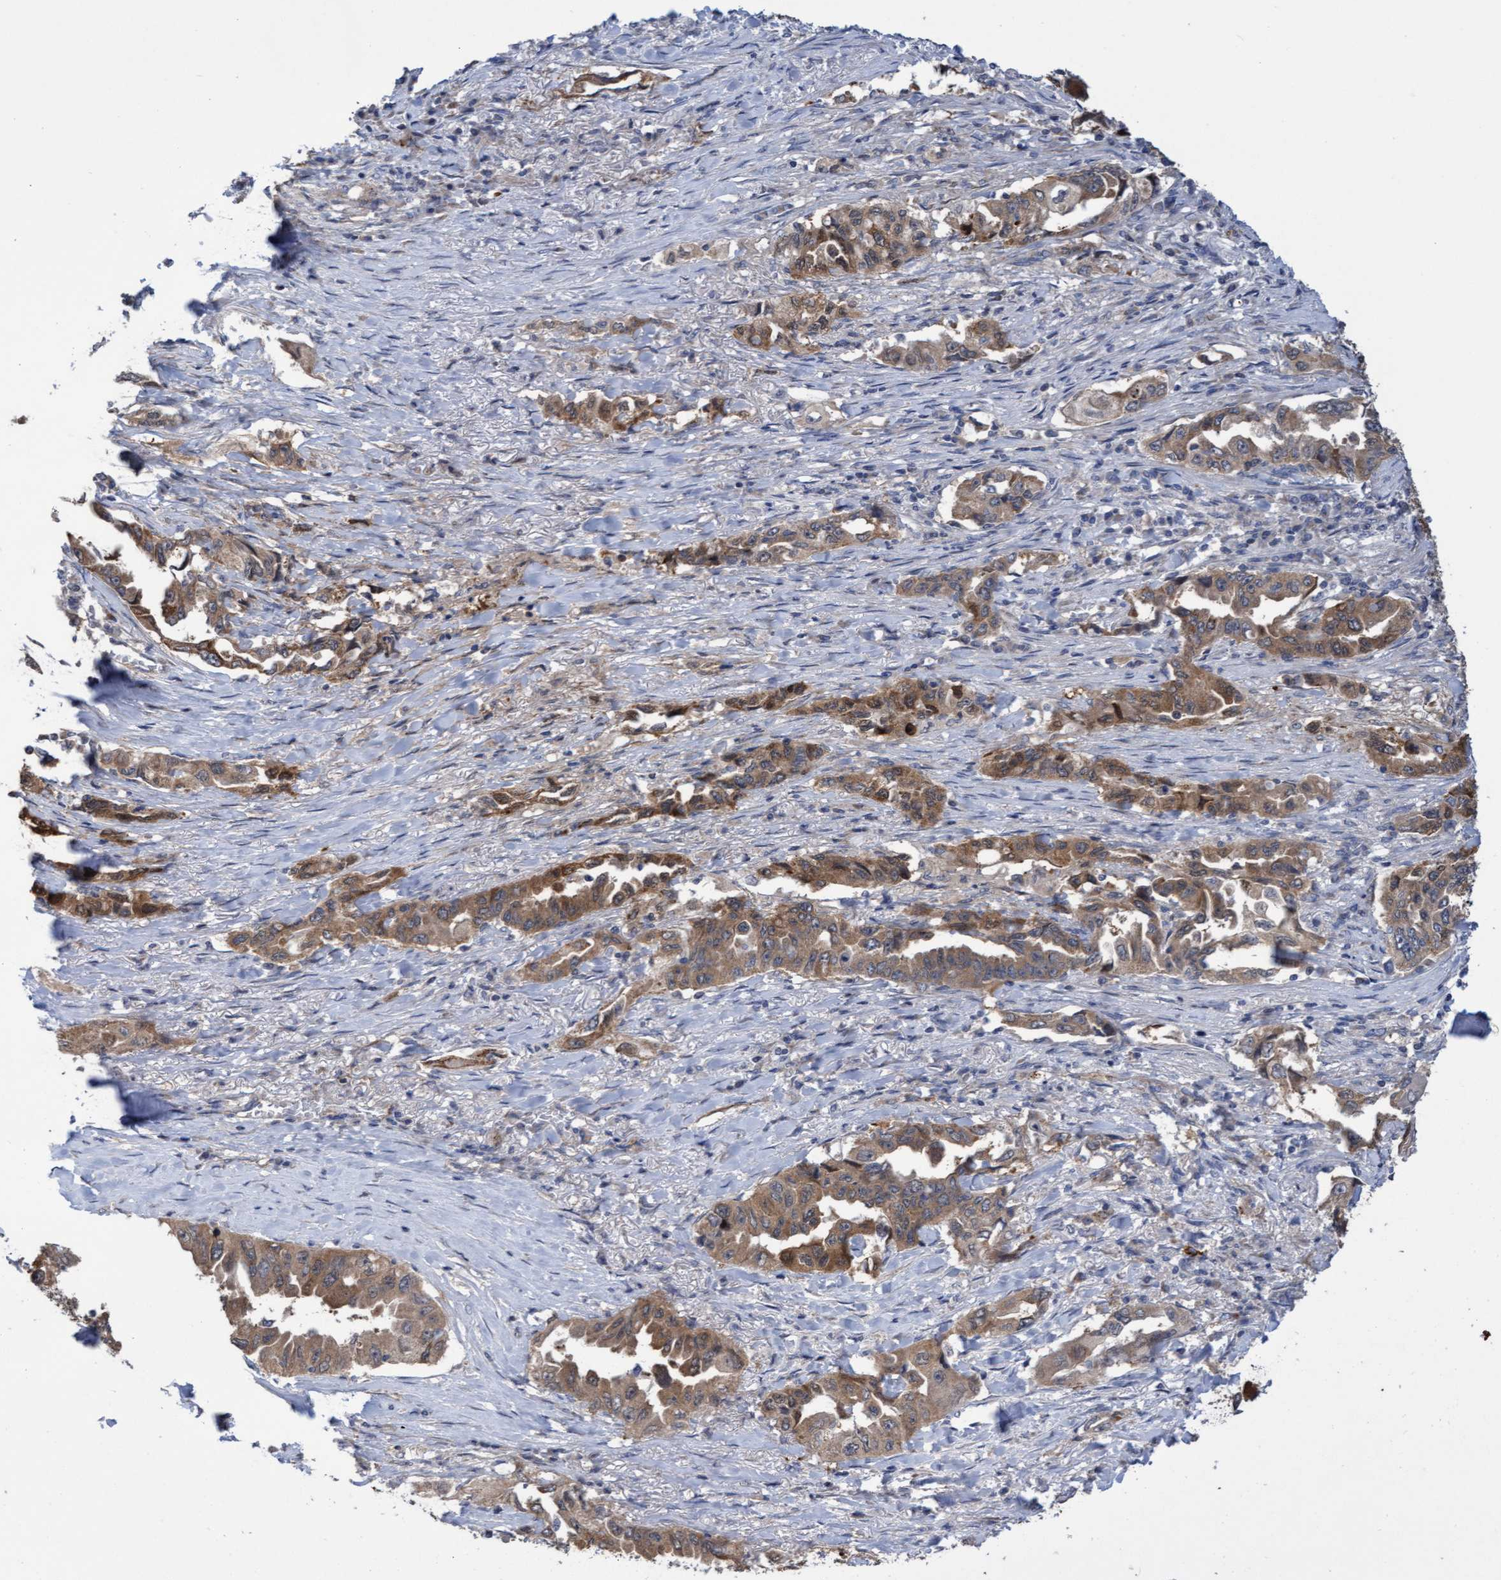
{"staining": {"intensity": "moderate", "quantity": ">75%", "location": "cytoplasmic/membranous"}, "tissue": "lung cancer", "cell_type": "Tumor cells", "image_type": "cancer", "snomed": [{"axis": "morphology", "description": "Adenocarcinoma, NOS"}, {"axis": "topography", "description": "Lung"}], "caption": "Immunohistochemistry of human lung cancer demonstrates medium levels of moderate cytoplasmic/membranous staining in approximately >75% of tumor cells.", "gene": "ITFG1", "patient": {"sex": "female", "age": 51}}